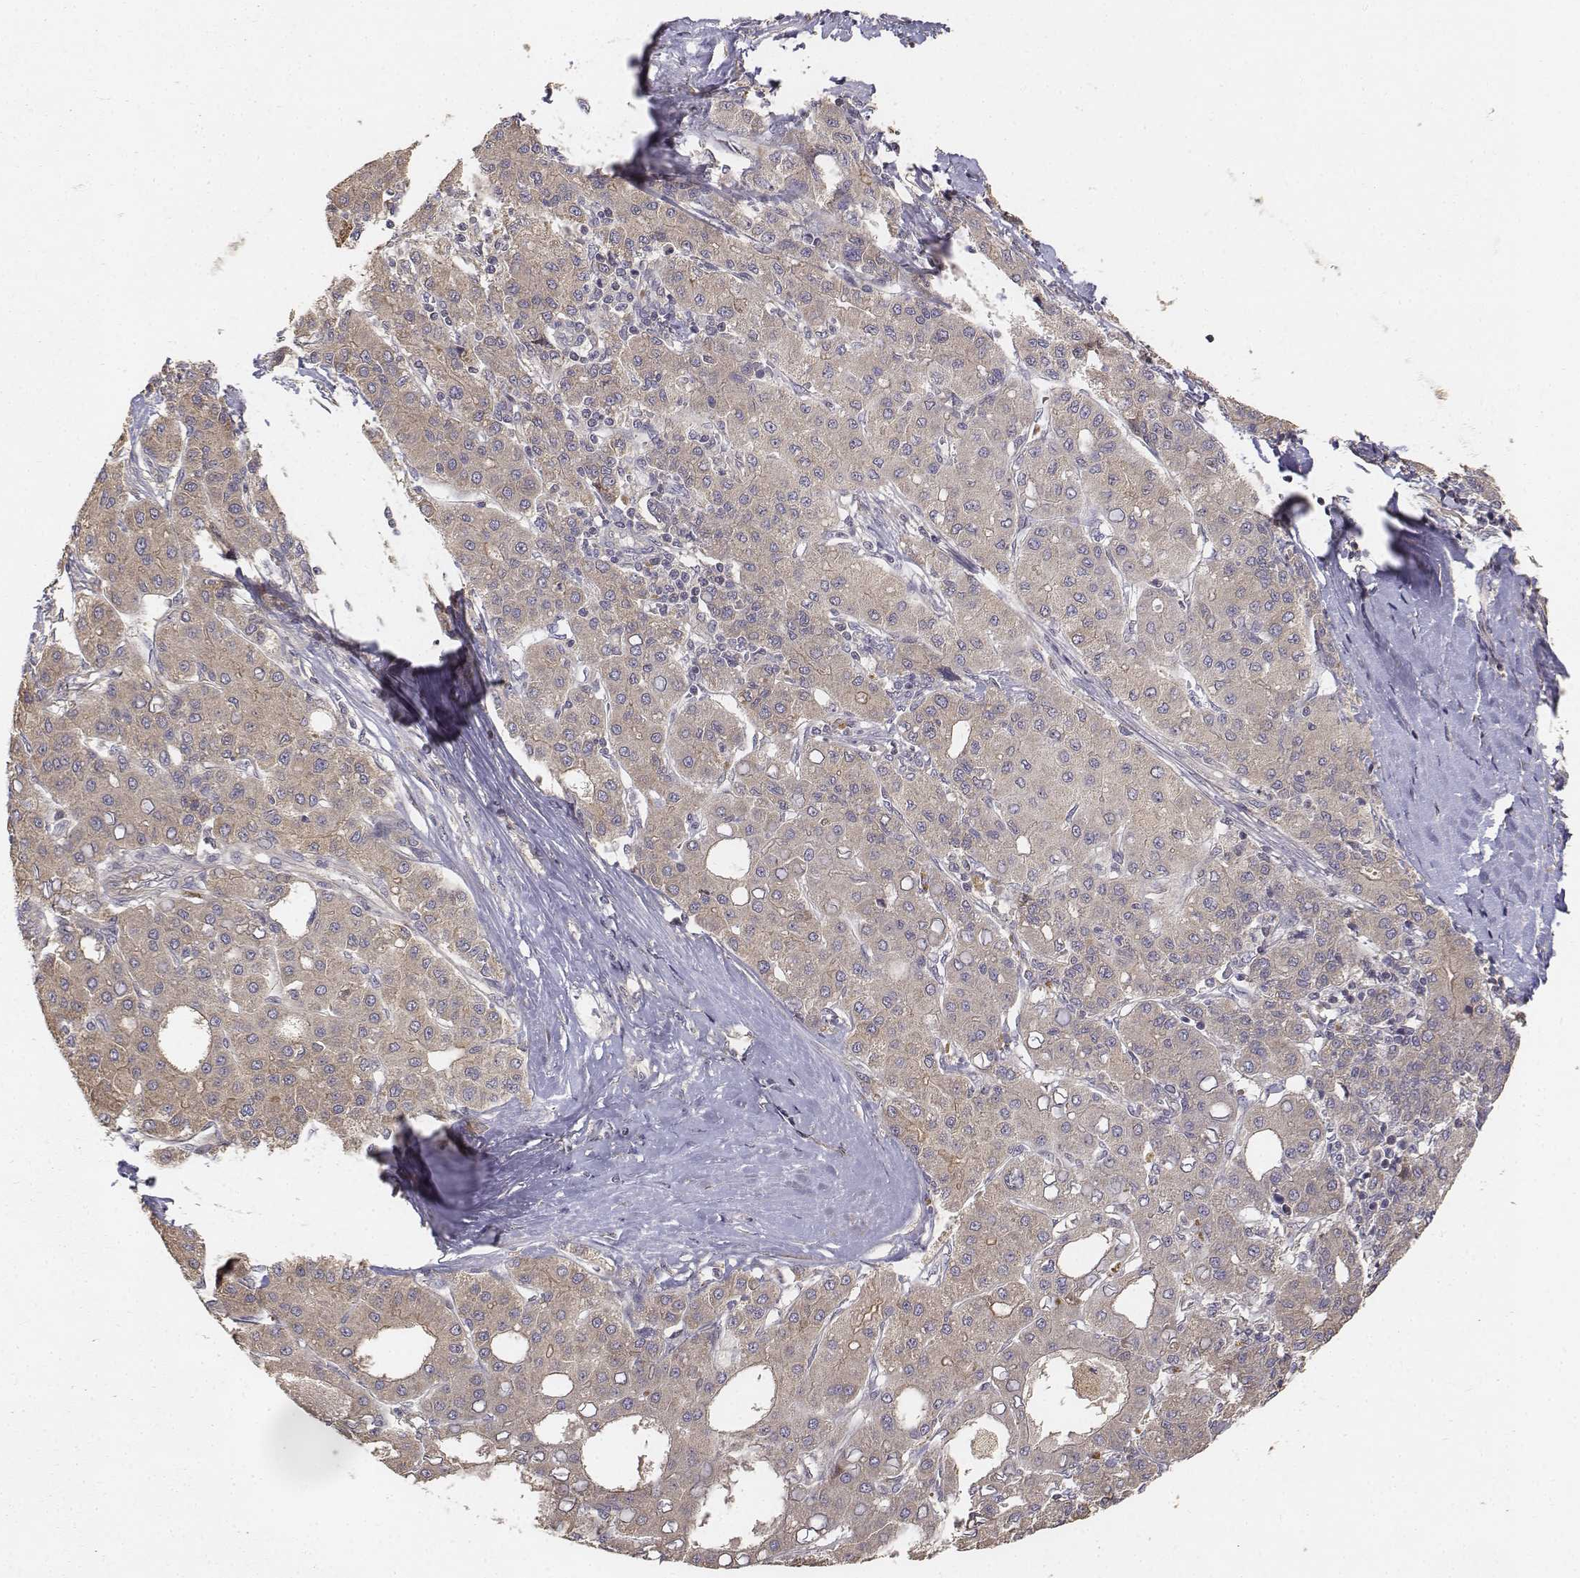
{"staining": {"intensity": "weak", "quantity": ">75%", "location": "cytoplasmic/membranous"}, "tissue": "liver cancer", "cell_type": "Tumor cells", "image_type": "cancer", "snomed": [{"axis": "morphology", "description": "Carcinoma, Hepatocellular, NOS"}, {"axis": "topography", "description": "Liver"}], "caption": "High-power microscopy captured an IHC micrograph of liver cancer, revealing weak cytoplasmic/membranous expression in about >75% of tumor cells.", "gene": "FBXO21", "patient": {"sex": "male", "age": 65}}